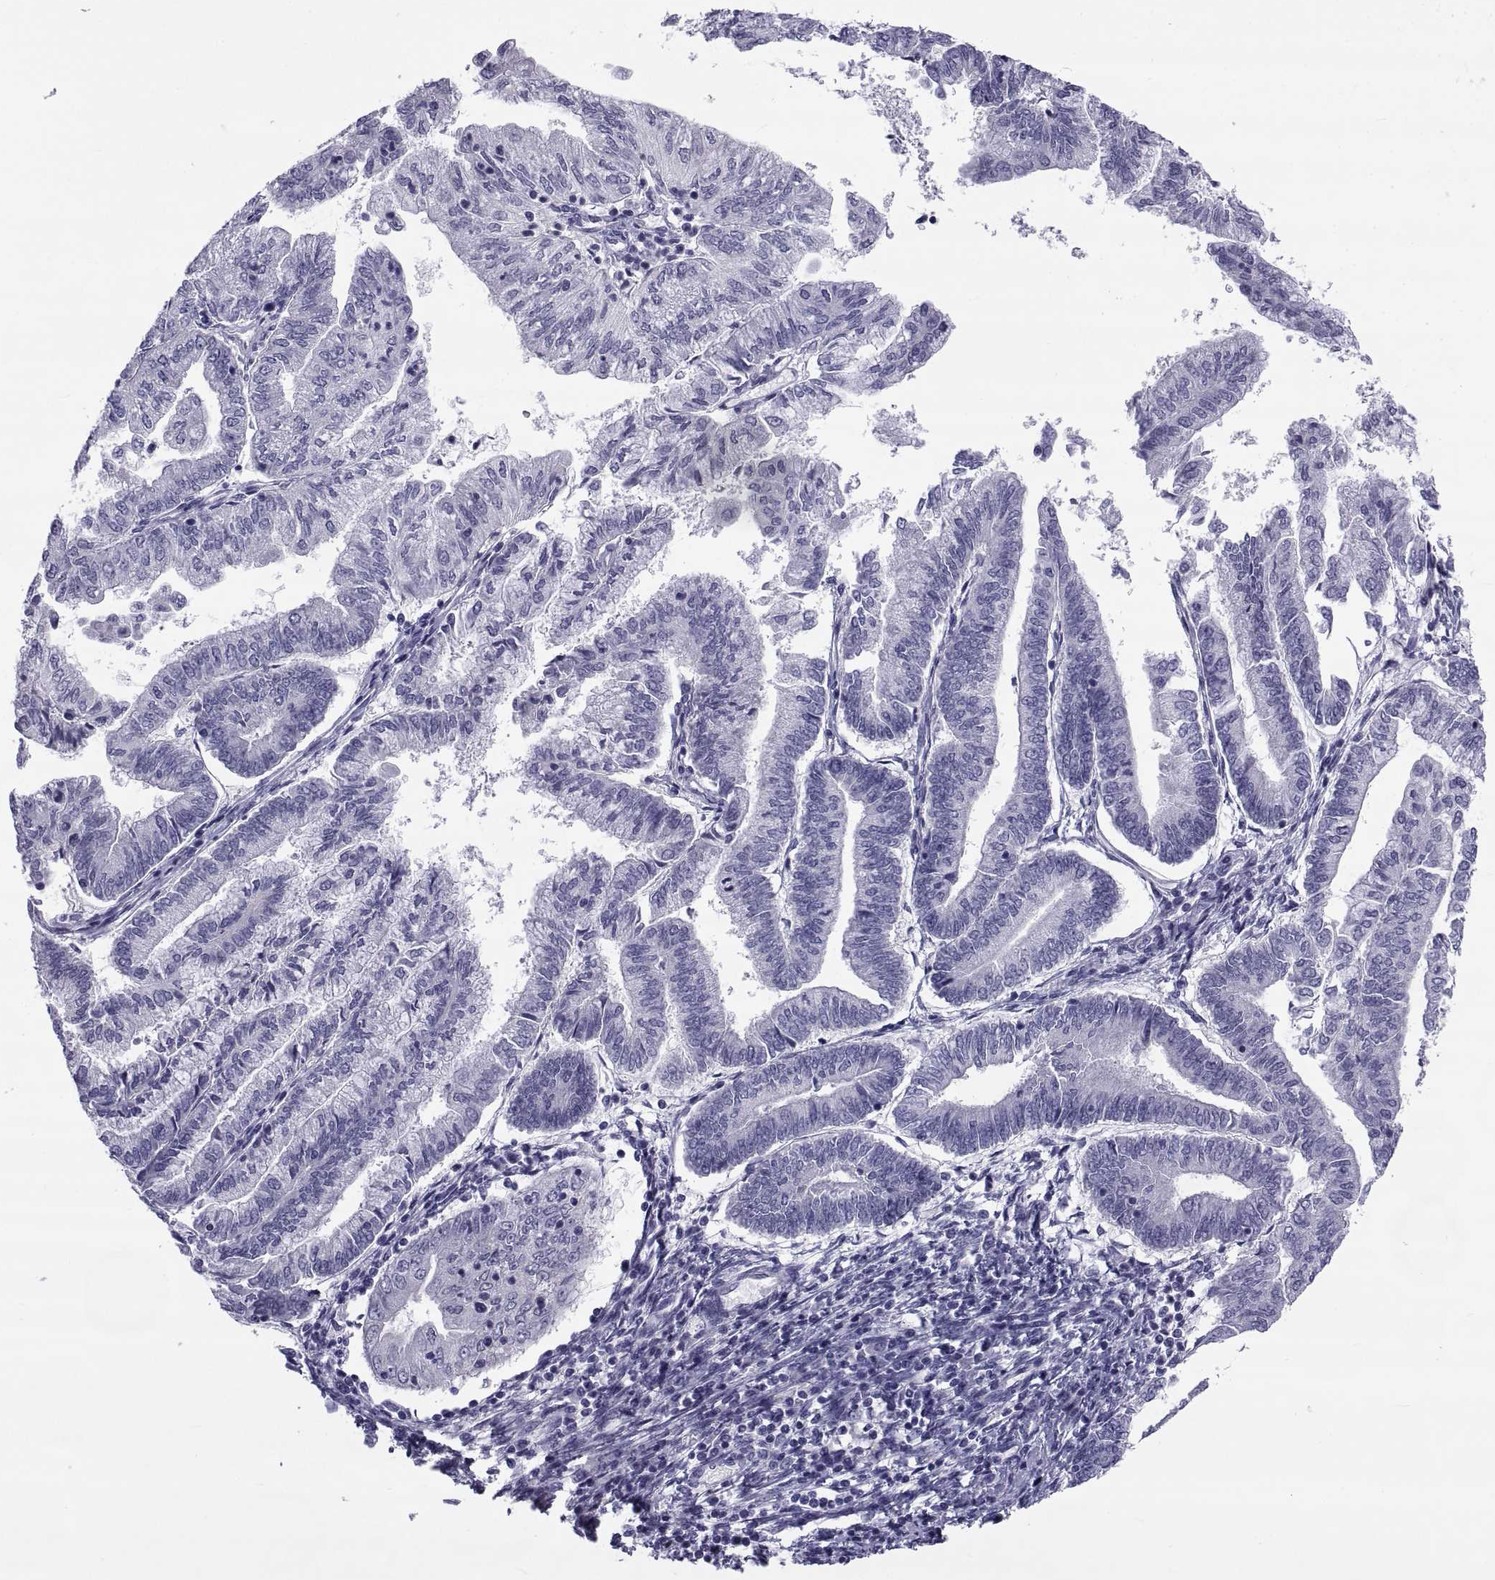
{"staining": {"intensity": "negative", "quantity": "none", "location": "none"}, "tissue": "endometrial cancer", "cell_type": "Tumor cells", "image_type": "cancer", "snomed": [{"axis": "morphology", "description": "Adenocarcinoma, NOS"}, {"axis": "topography", "description": "Endometrium"}], "caption": "Adenocarcinoma (endometrial) stained for a protein using immunohistochemistry (IHC) demonstrates no staining tumor cells.", "gene": "NPTX2", "patient": {"sex": "female", "age": 55}}